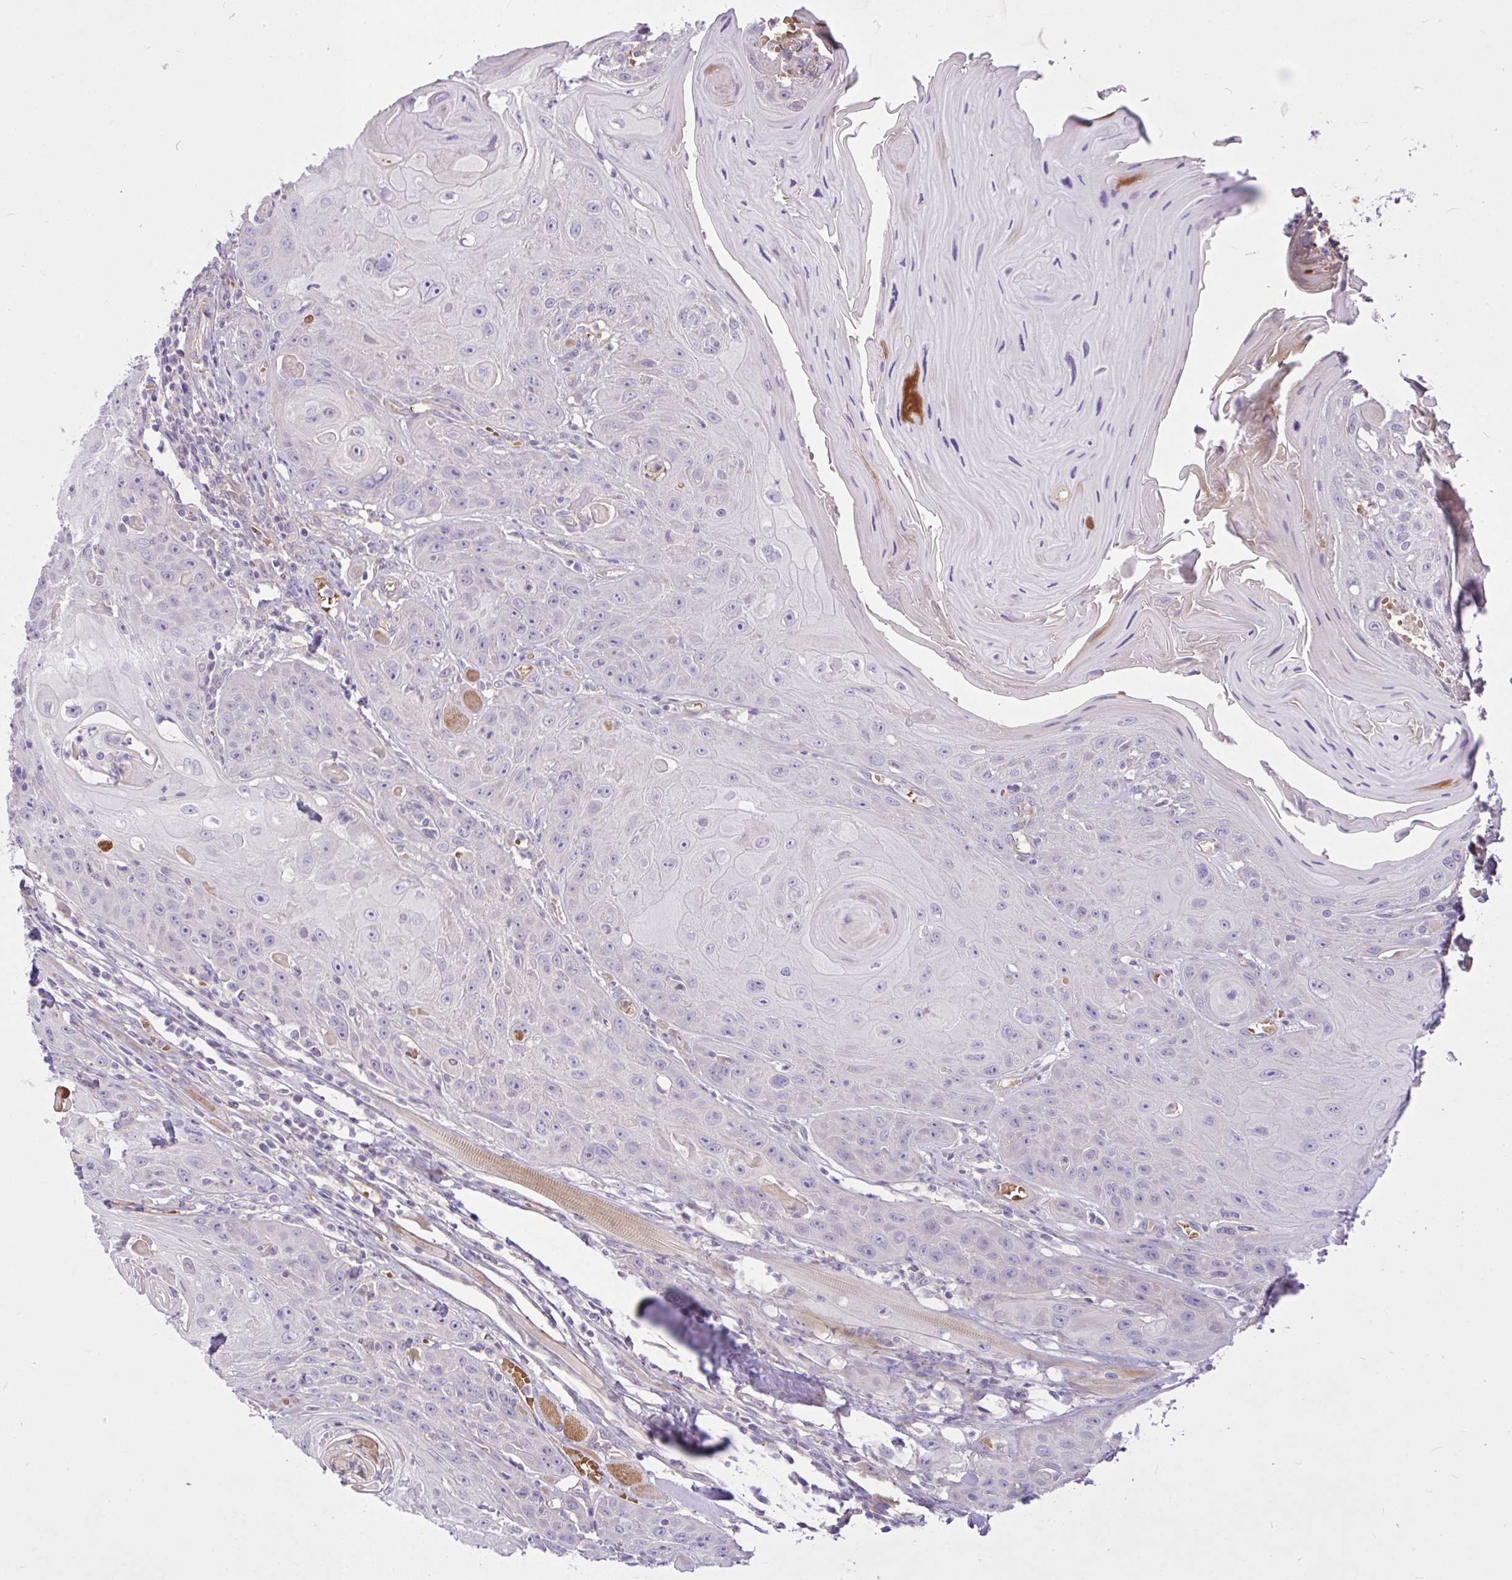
{"staining": {"intensity": "negative", "quantity": "none", "location": "none"}, "tissue": "head and neck cancer", "cell_type": "Tumor cells", "image_type": "cancer", "snomed": [{"axis": "morphology", "description": "Squamous cell carcinoma, NOS"}, {"axis": "topography", "description": "Head-Neck"}], "caption": "A photomicrograph of human squamous cell carcinoma (head and neck) is negative for staining in tumor cells.", "gene": "MOCS1", "patient": {"sex": "female", "age": 59}}